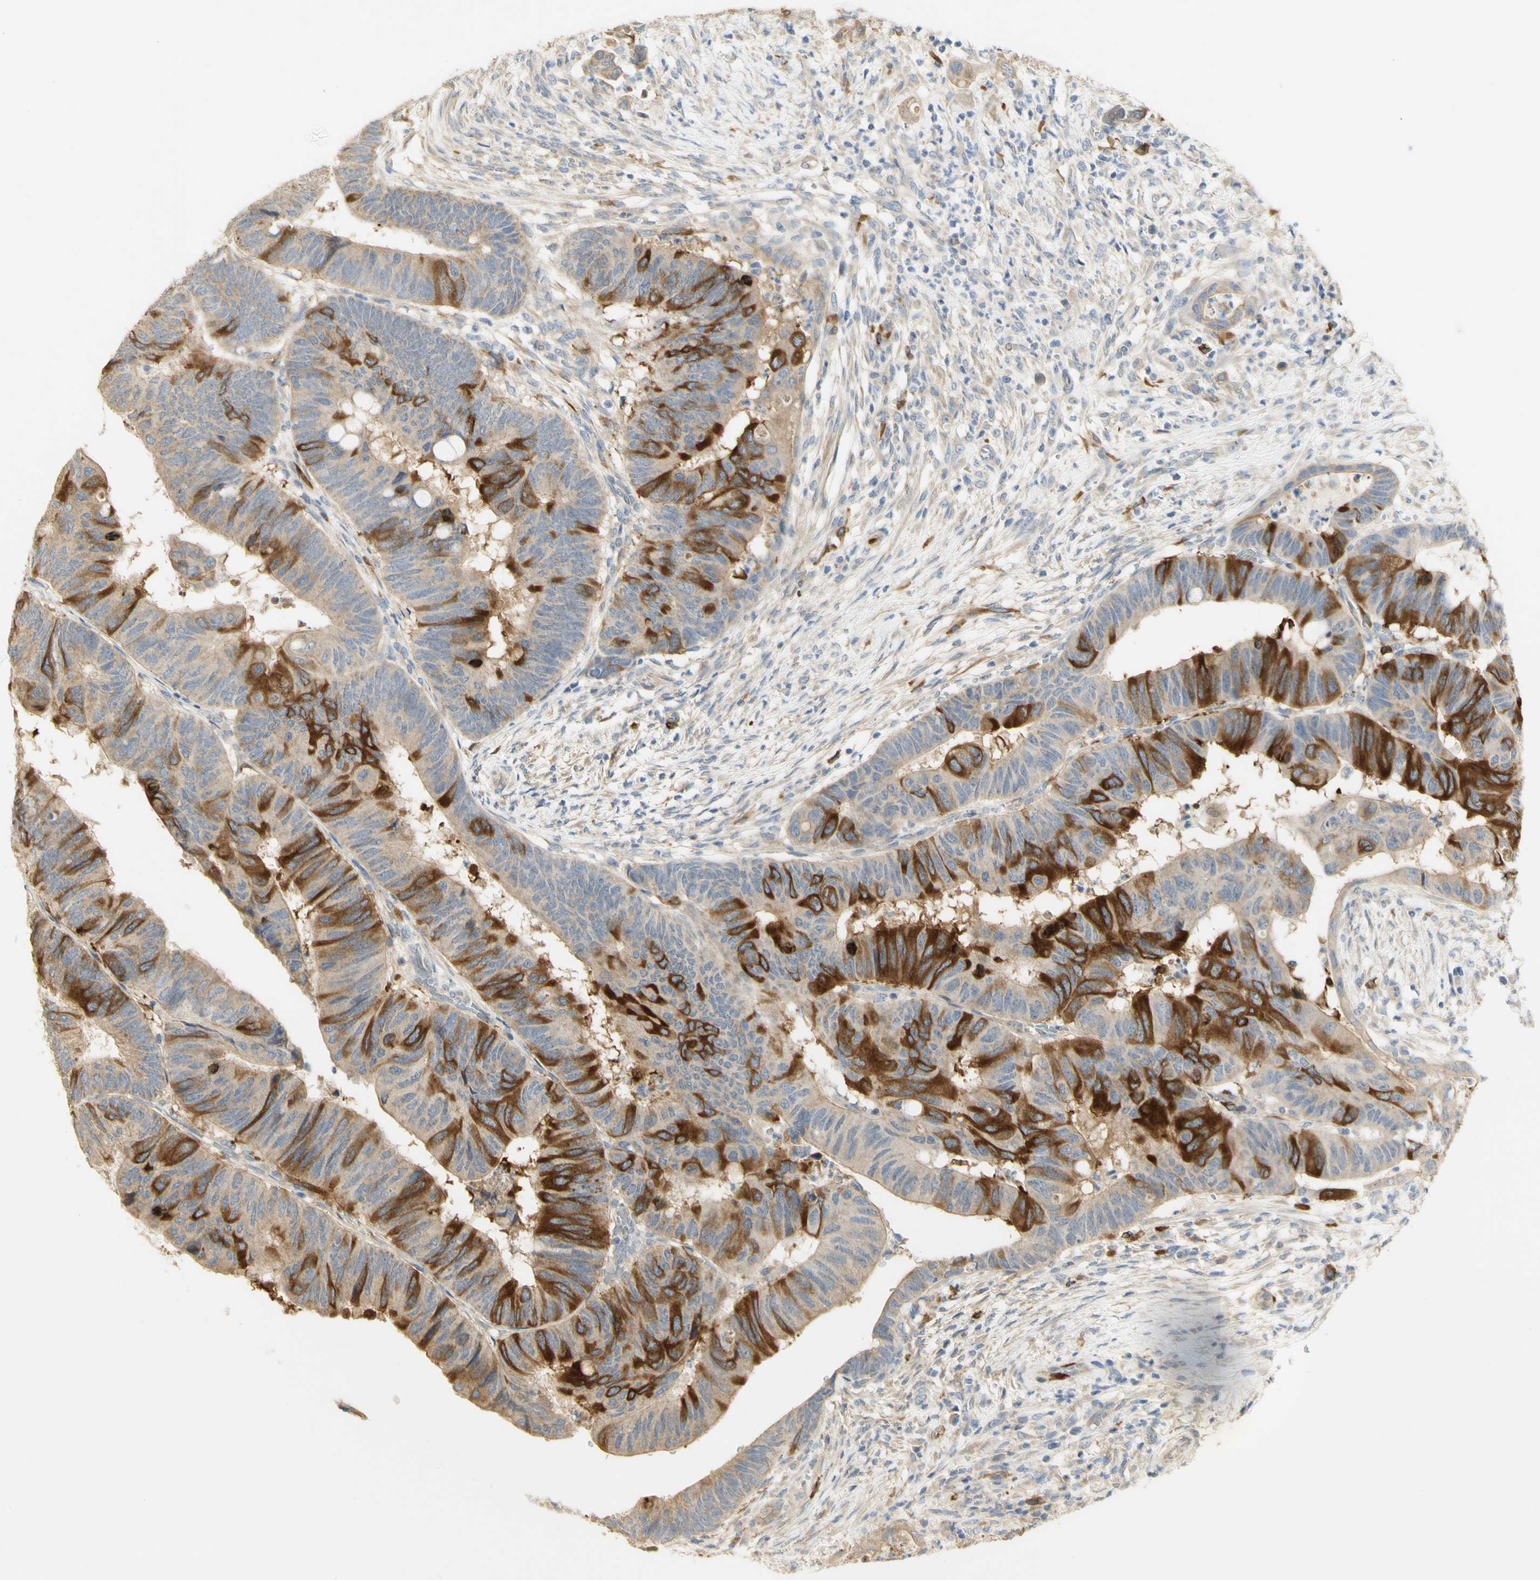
{"staining": {"intensity": "strong", "quantity": "25%-75%", "location": "cytoplasmic/membranous"}, "tissue": "colorectal cancer", "cell_type": "Tumor cells", "image_type": "cancer", "snomed": [{"axis": "morphology", "description": "Normal tissue, NOS"}, {"axis": "morphology", "description": "Adenocarcinoma, NOS"}, {"axis": "topography", "description": "Rectum"}, {"axis": "topography", "description": "Peripheral nerve tissue"}], "caption": "Immunohistochemical staining of colorectal cancer exhibits high levels of strong cytoplasmic/membranous protein staining in approximately 25%-75% of tumor cells.", "gene": "KIF11", "patient": {"sex": "male", "age": 92}}